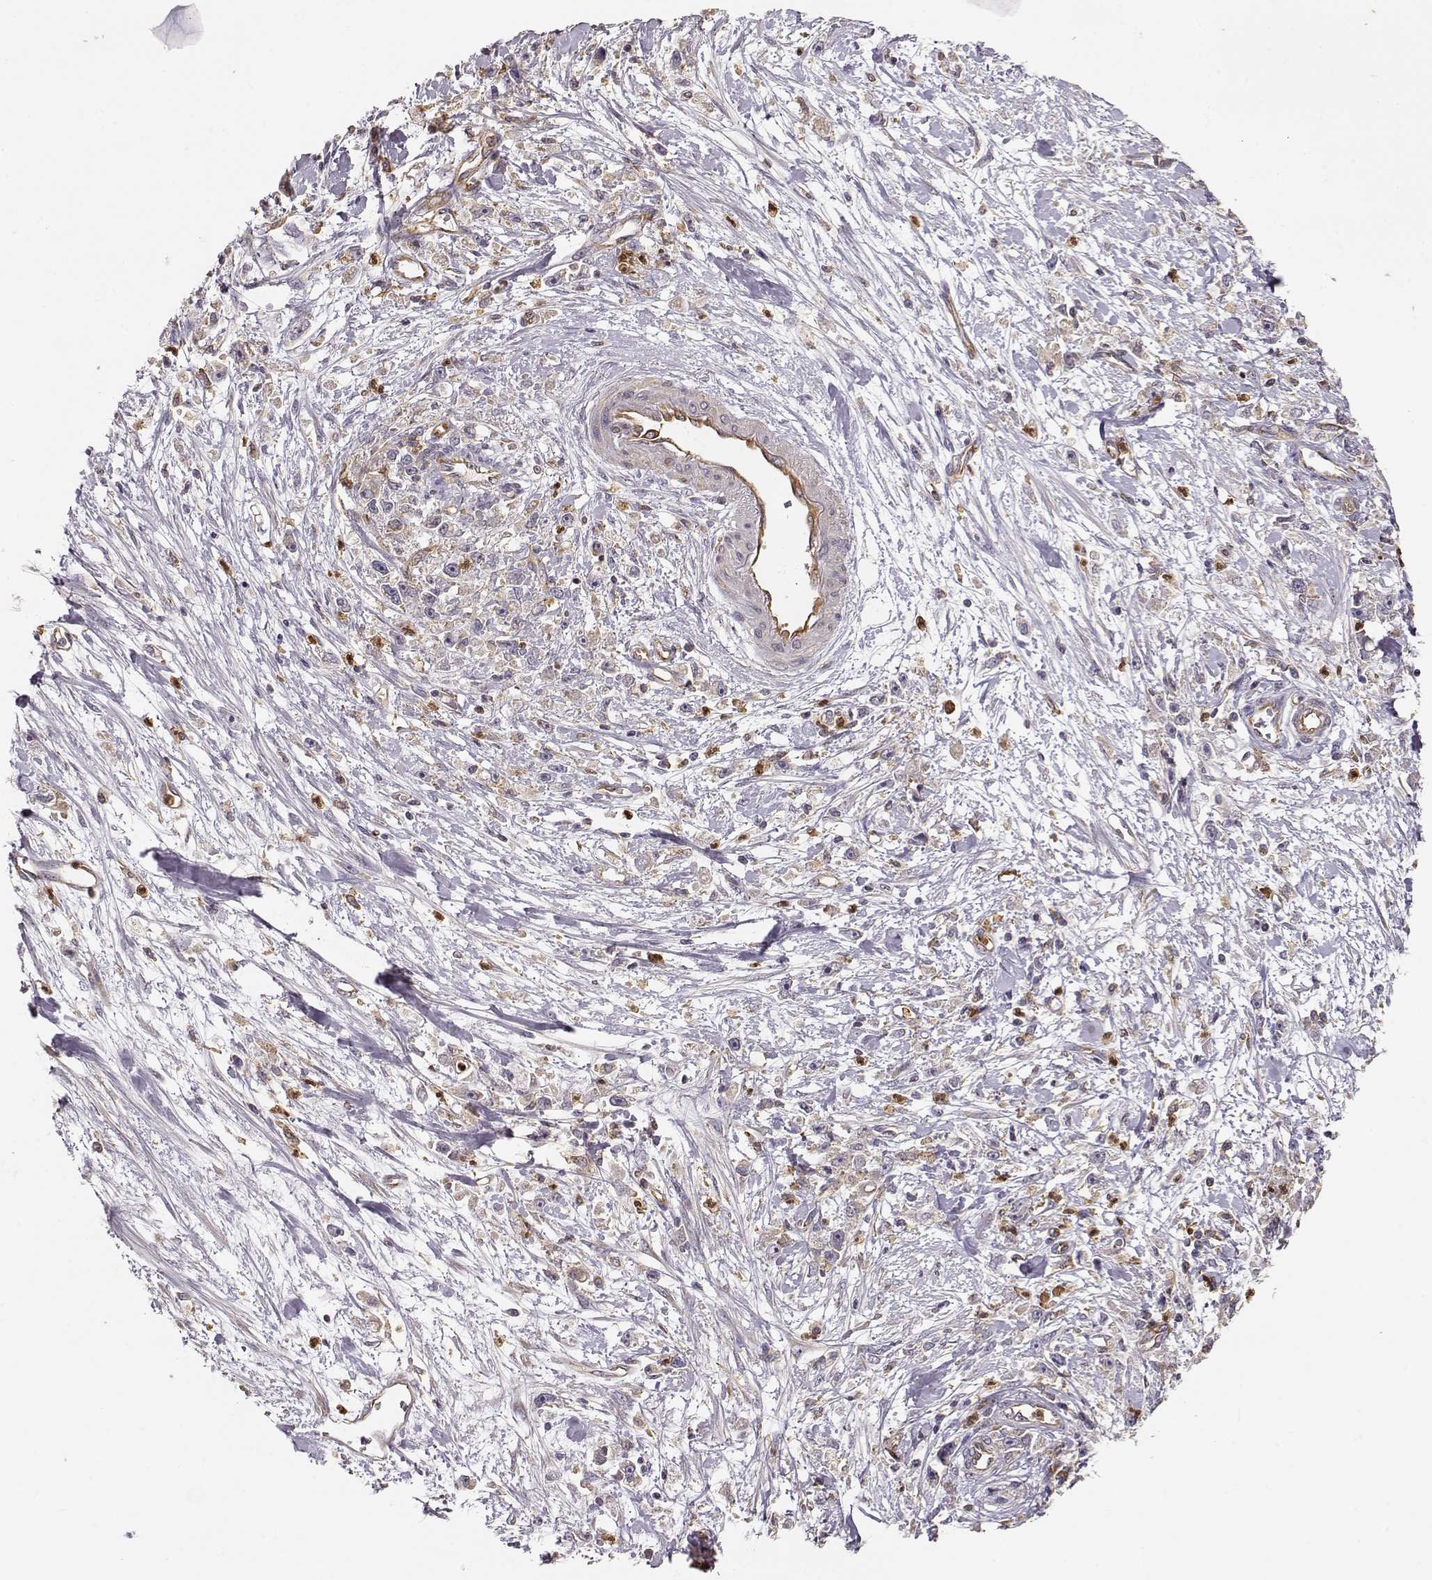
{"staining": {"intensity": "weak", "quantity": ">75%", "location": "cytoplasmic/membranous"}, "tissue": "stomach cancer", "cell_type": "Tumor cells", "image_type": "cancer", "snomed": [{"axis": "morphology", "description": "Adenocarcinoma, NOS"}, {"axis": "topography", "description": "Stomach"}], "caption": "Immunohistochemical staining of human adenocarcinoma (stomach) demonstrates weak cytoplasmic/membranous protein staining in approximately >75% of tumor cells.", "gene": "ARHGEF2", "patient": {"sex": "female", "age": 59}}